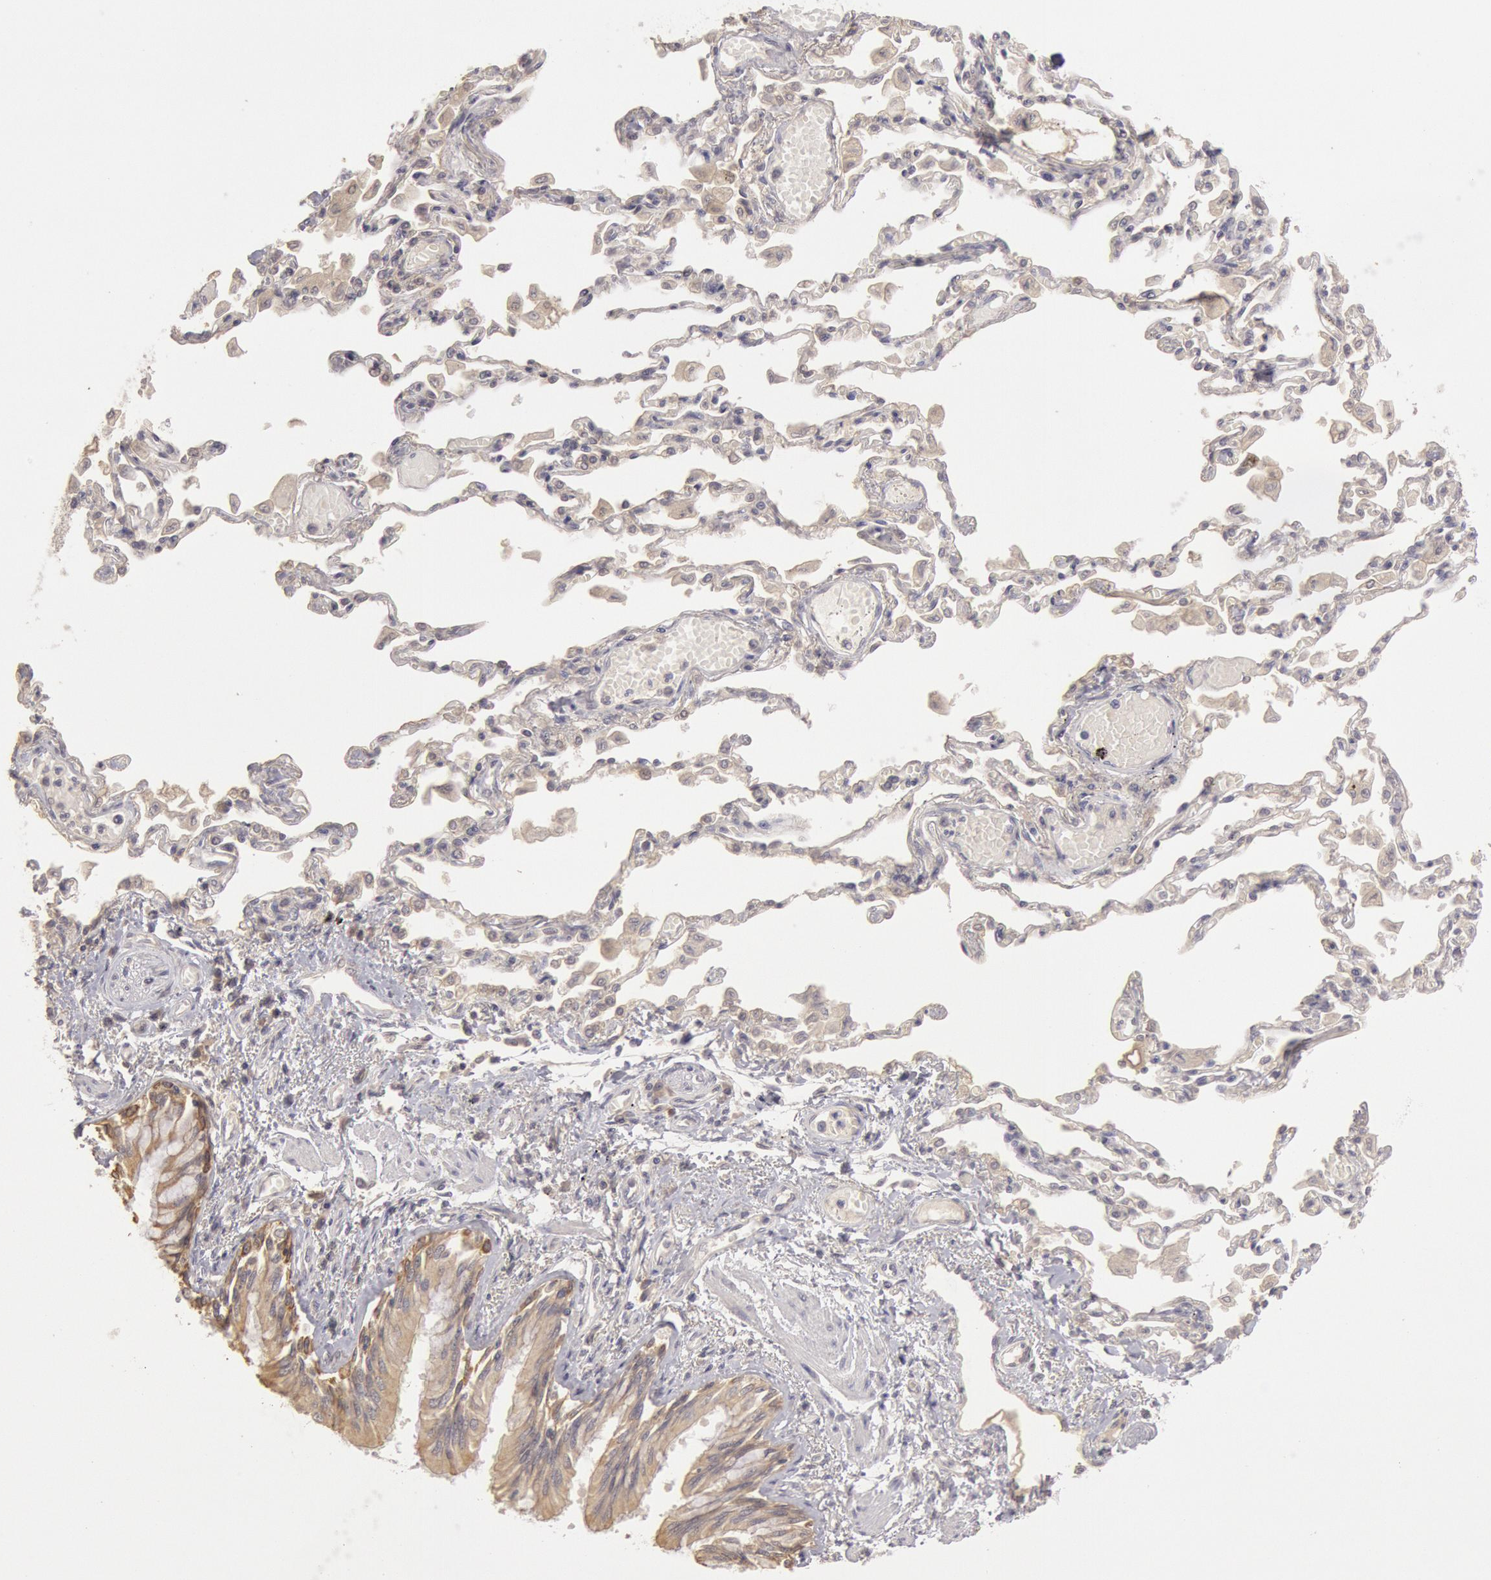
{"staining": {"intensity": "negative", "quantity": "none", "location": "none"}, "tissue": "soft tissue", "cell_type": "Fibroblasts", "image_type": "normal", "snomed": [{"axis": "morphology", "description": "Normal tissue, NOS"}, {"axis": "morphology", "description": "Adenocarcinoma, NOS"}, {"axis": "topography", "description": "Cartilage tissue"}, {"axis": "topography", "description": "Lung"}], "caption": "The image displays no significant staining in fibroblasts of soft tissue. (DAB immunohistochemistry visualized using brightfield microscopy, high magnification).", "gene": "ZFP36L1", "patient": {"sex": "female", "age": 67}}